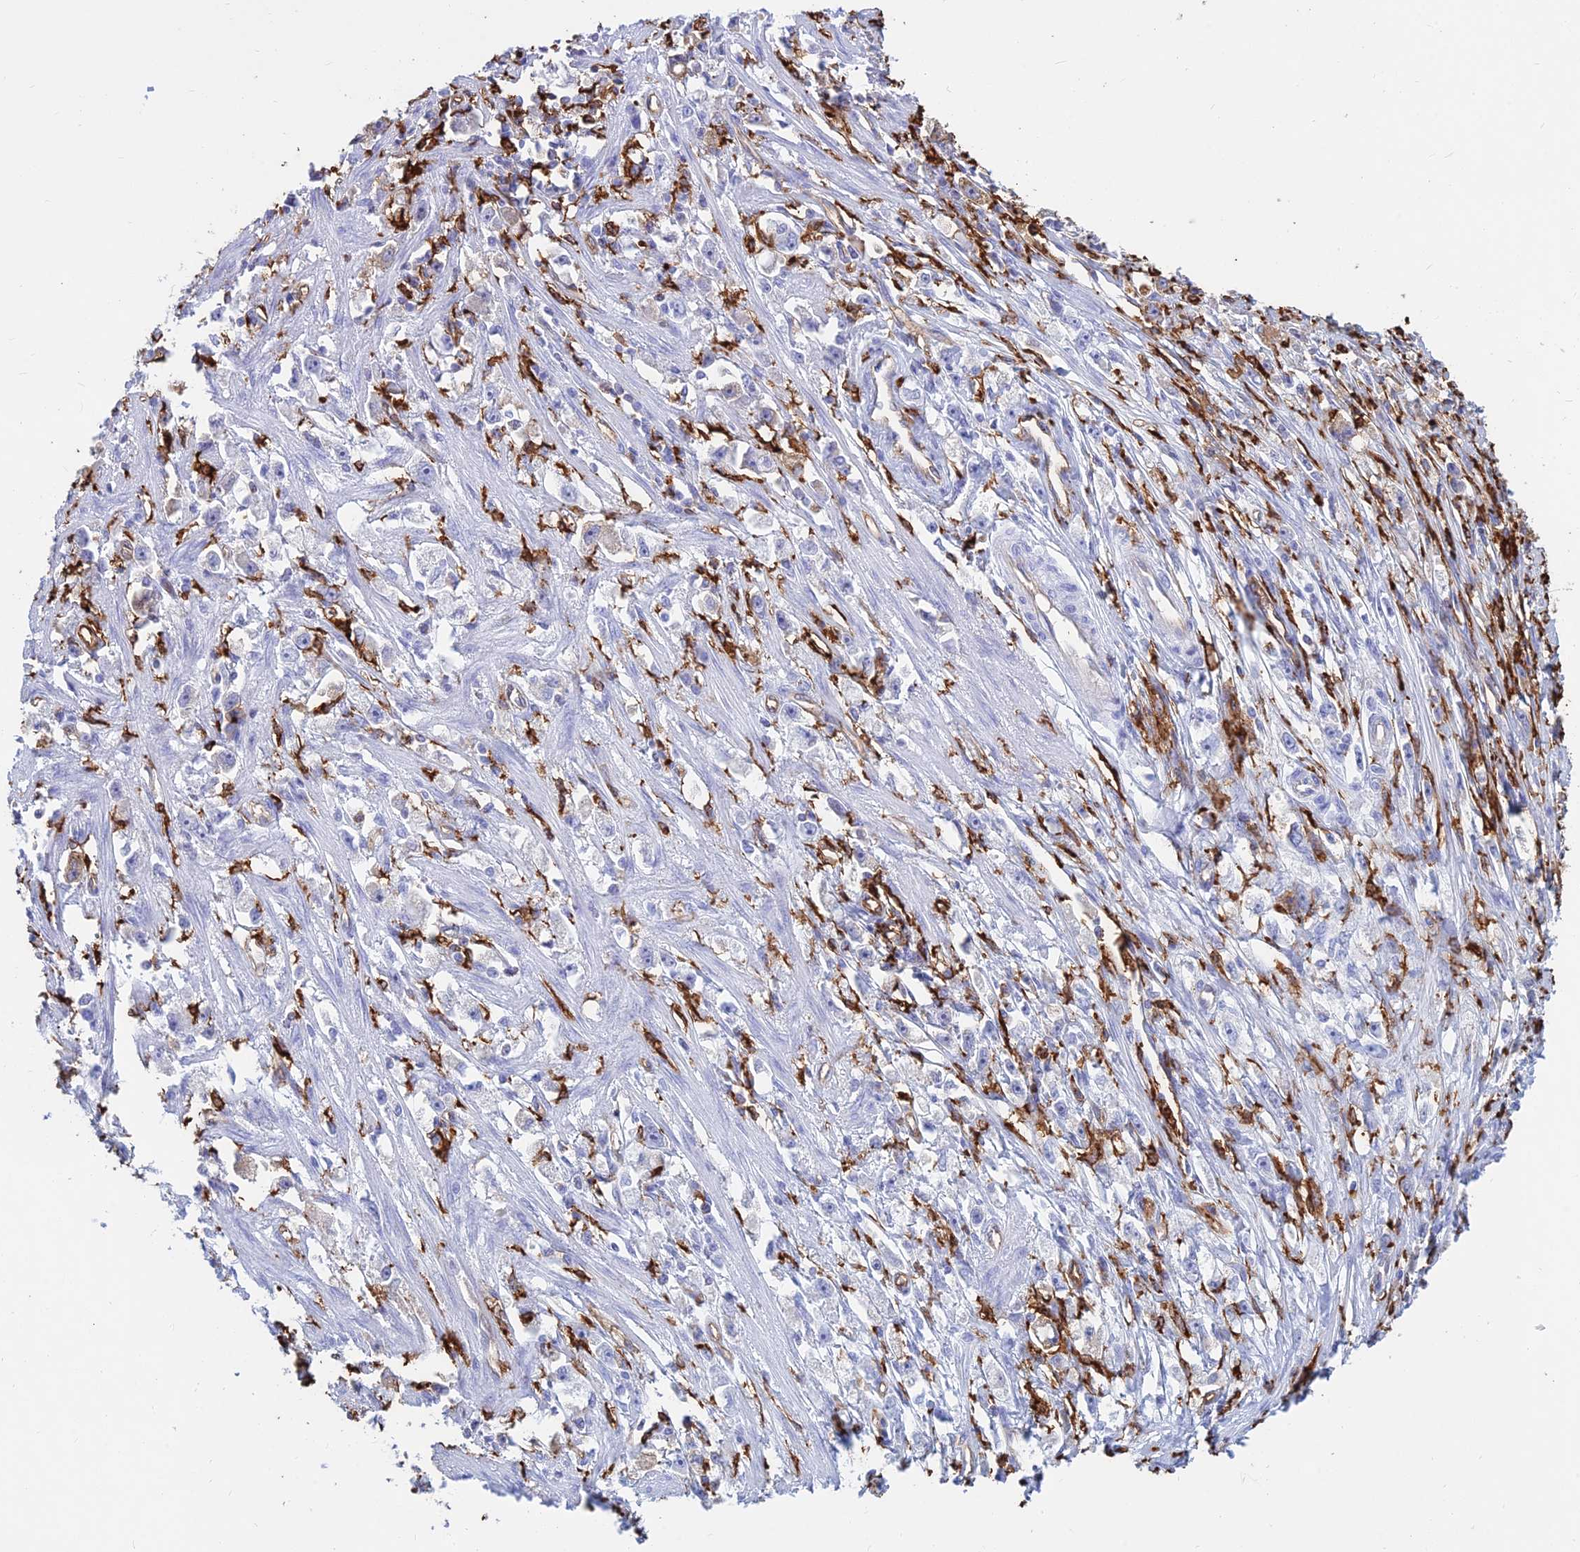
{"staining": {"intensity": "negative", "quantity": "none", "location": "none"}, "tissue": "stomach cancer", "cell_type": "Tumor cells", "image_type": "cancer", "snomed": [{"axis": "morphology", "description": "Adenocarcinoma, NOS"}, {"axis": "topography", "description": "Stomach"}], "caption": "Immunohistochemistry (IHC) photomicrograph of neoplastic tissue: human stomach cancer stained with DAB (3,3'-diaminobenzidine) reveals no significant protein positivity in tumor cells.", "gene": "HLA-DRB1", "patient": {"sex": "female", "age": 59}}